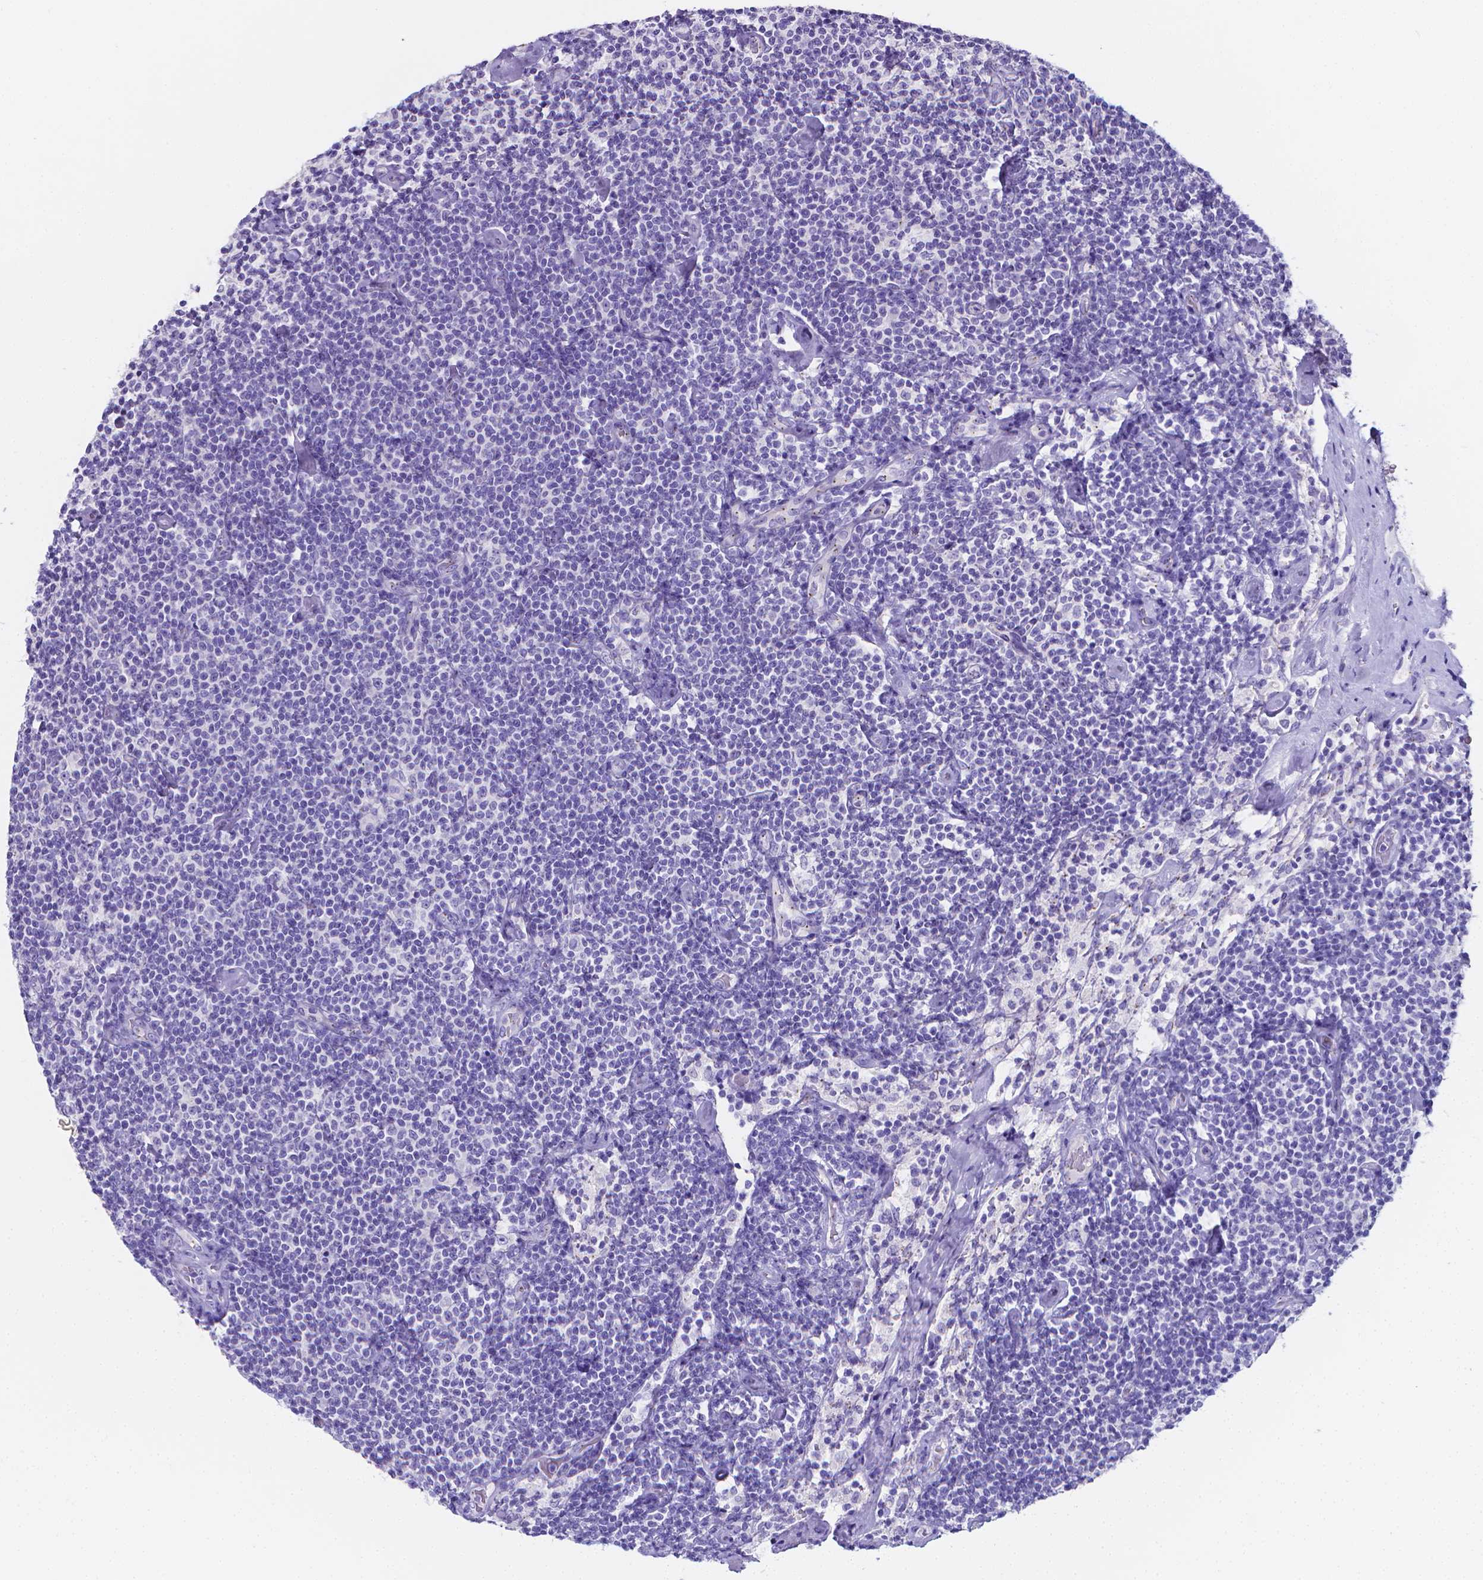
{"staining": {"intensity": "negative", "quantity": "none", "location": "none"}, "tissue": "lymphoma", "cell_type": "Tumor cells", "image_type": "cancer", "snomed": [{"axis": "morphology", "description": "Malignant lymphoma, non-Hodgkin's type, Low grade"}, {"axis": "topography", "description": "Lymph node"}], "caption": "Low-grade malignant lymphoma, non-Hodgkin's type was stained to show a protein in brown. There is no significant expression in tumor cells.", "gene": "LRRC73", "patient": {"sex": "male", "age": 81}}